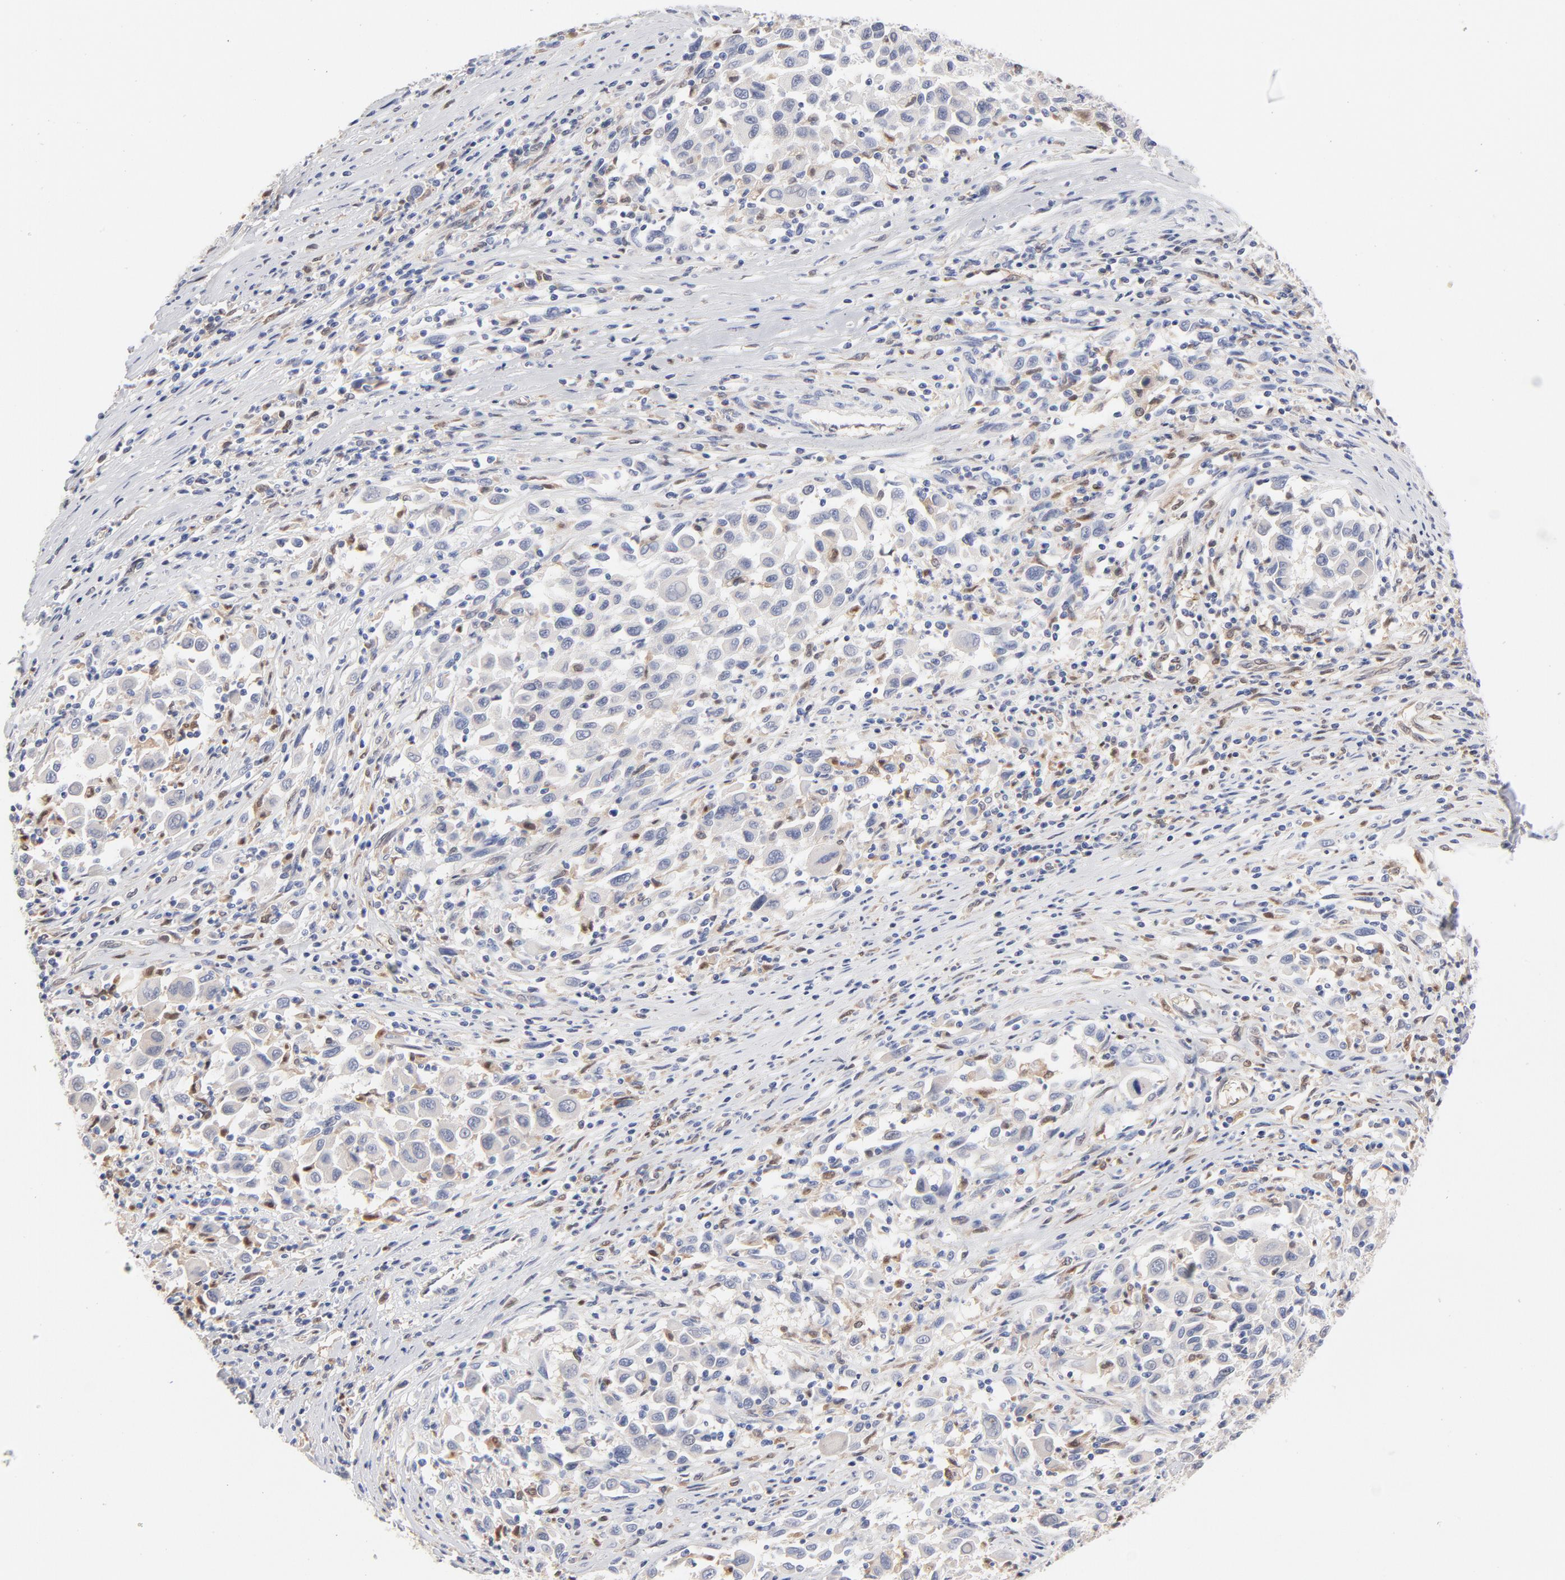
{"staining": {"intensity": "negative", "quantity": "none", "location": "none"}, "tissue": "melanoma", "cell_type": "Tumor cells", "image_type": "cancer", "snomed": [{"axis": "morphology", "description": "Malignant melanoma, Metastatic site"}, {"axis": "topography", "description": "Lymph node"}], "caption": "Immunohistochemical staining of human malignant melanoma (metastatic site) shows no significant positivity in tumor cells.", "gene": "ARRB1", "patient": {"sex": "male", "age": 61}}